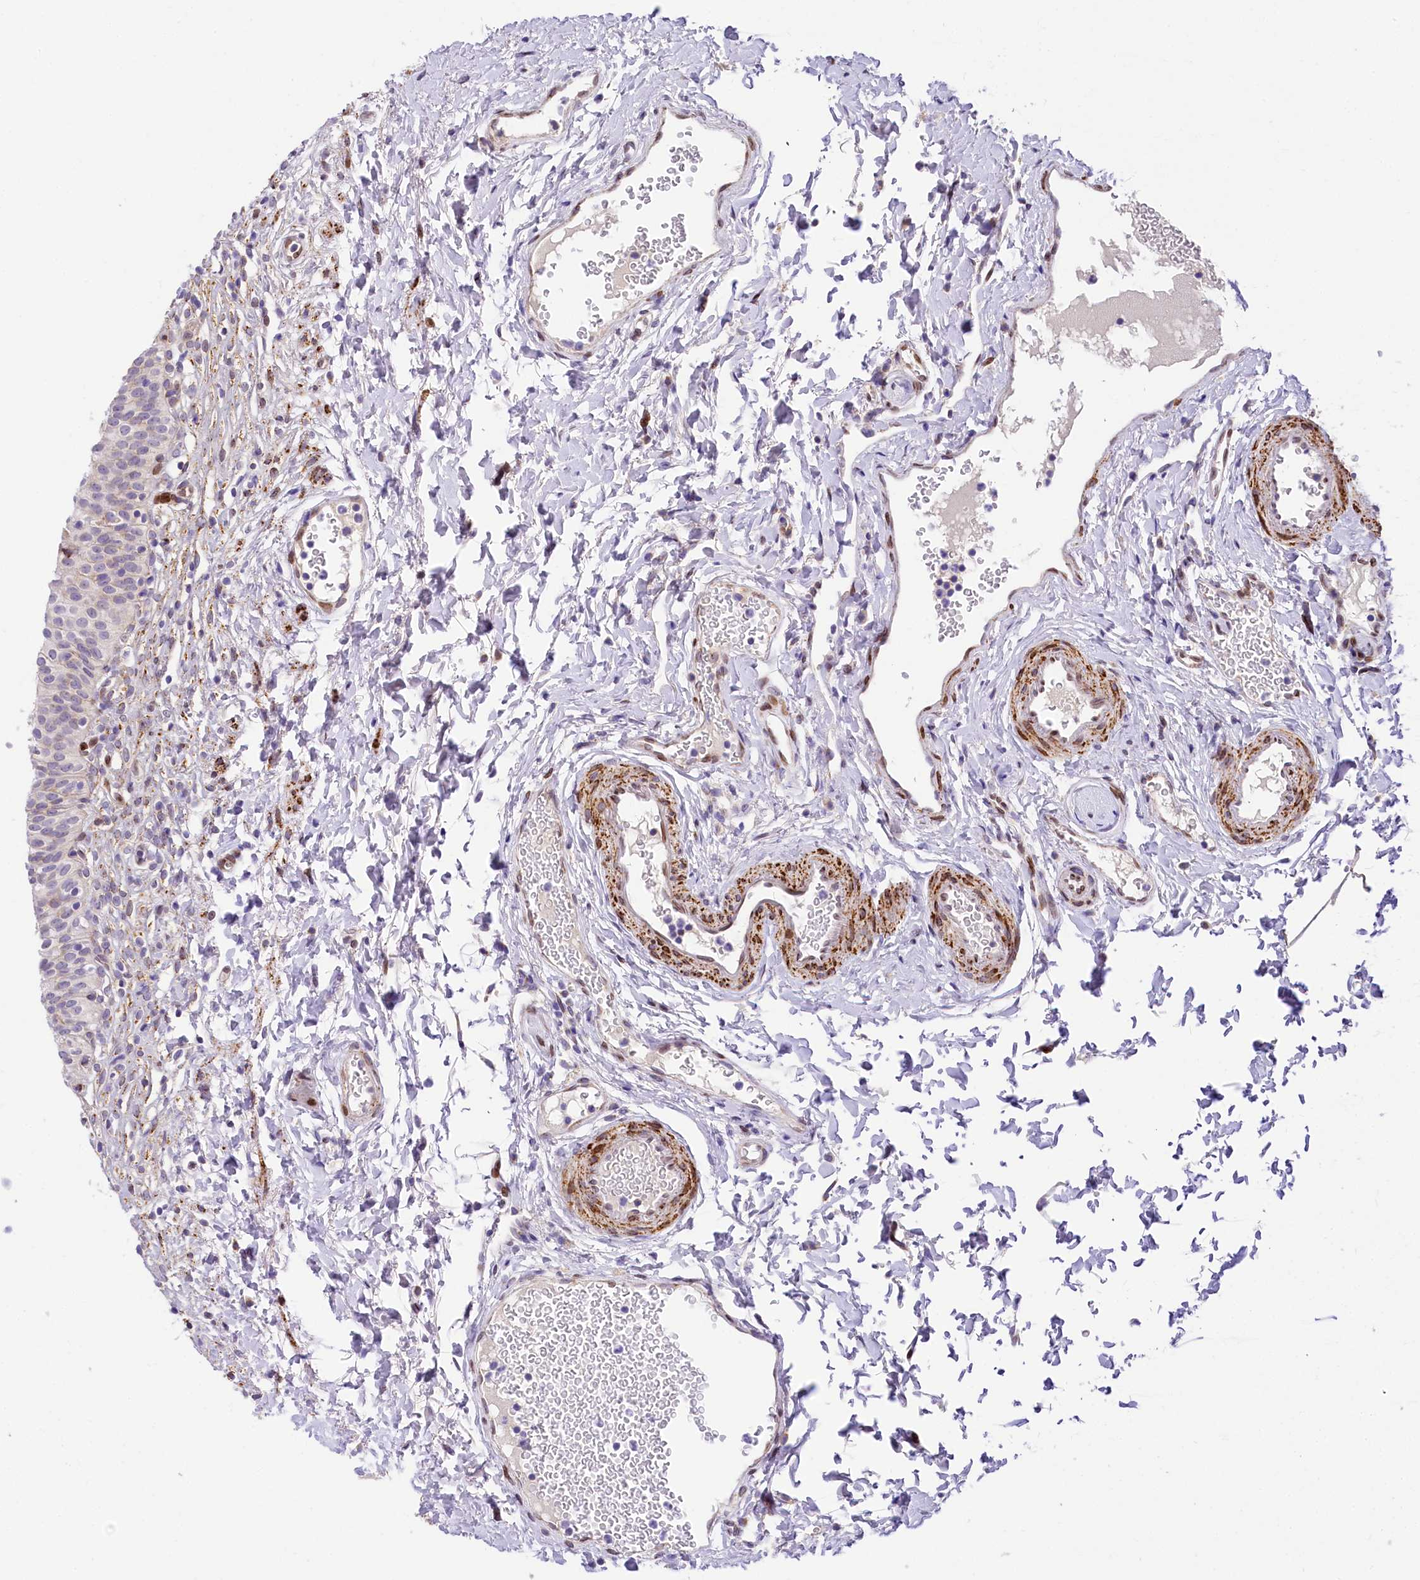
{"staining": {"intensity": "negative", "quantity": "none", "location": "none"}, "tissue": "urinary bladder", "cell_type": "Urothelial cells", "image_type": "normal", "snomed": [{"axis": "morphology", "description": "Normal tissue, NOS"}, {"axis": "topography", "description": "Urinary bladder"}], "caption": "Urothelial cells show no significant protein expression in unremarkable urinary bladder. (Stains: DAB (3,3'-diaminobenzidine) immunohistochemistry with hematoxylin counter stain, Microscopy: brightfield microscopy at high magnification).", "gene": "PPIP5K2", "patient": {"sex": "male", "age": 55}}